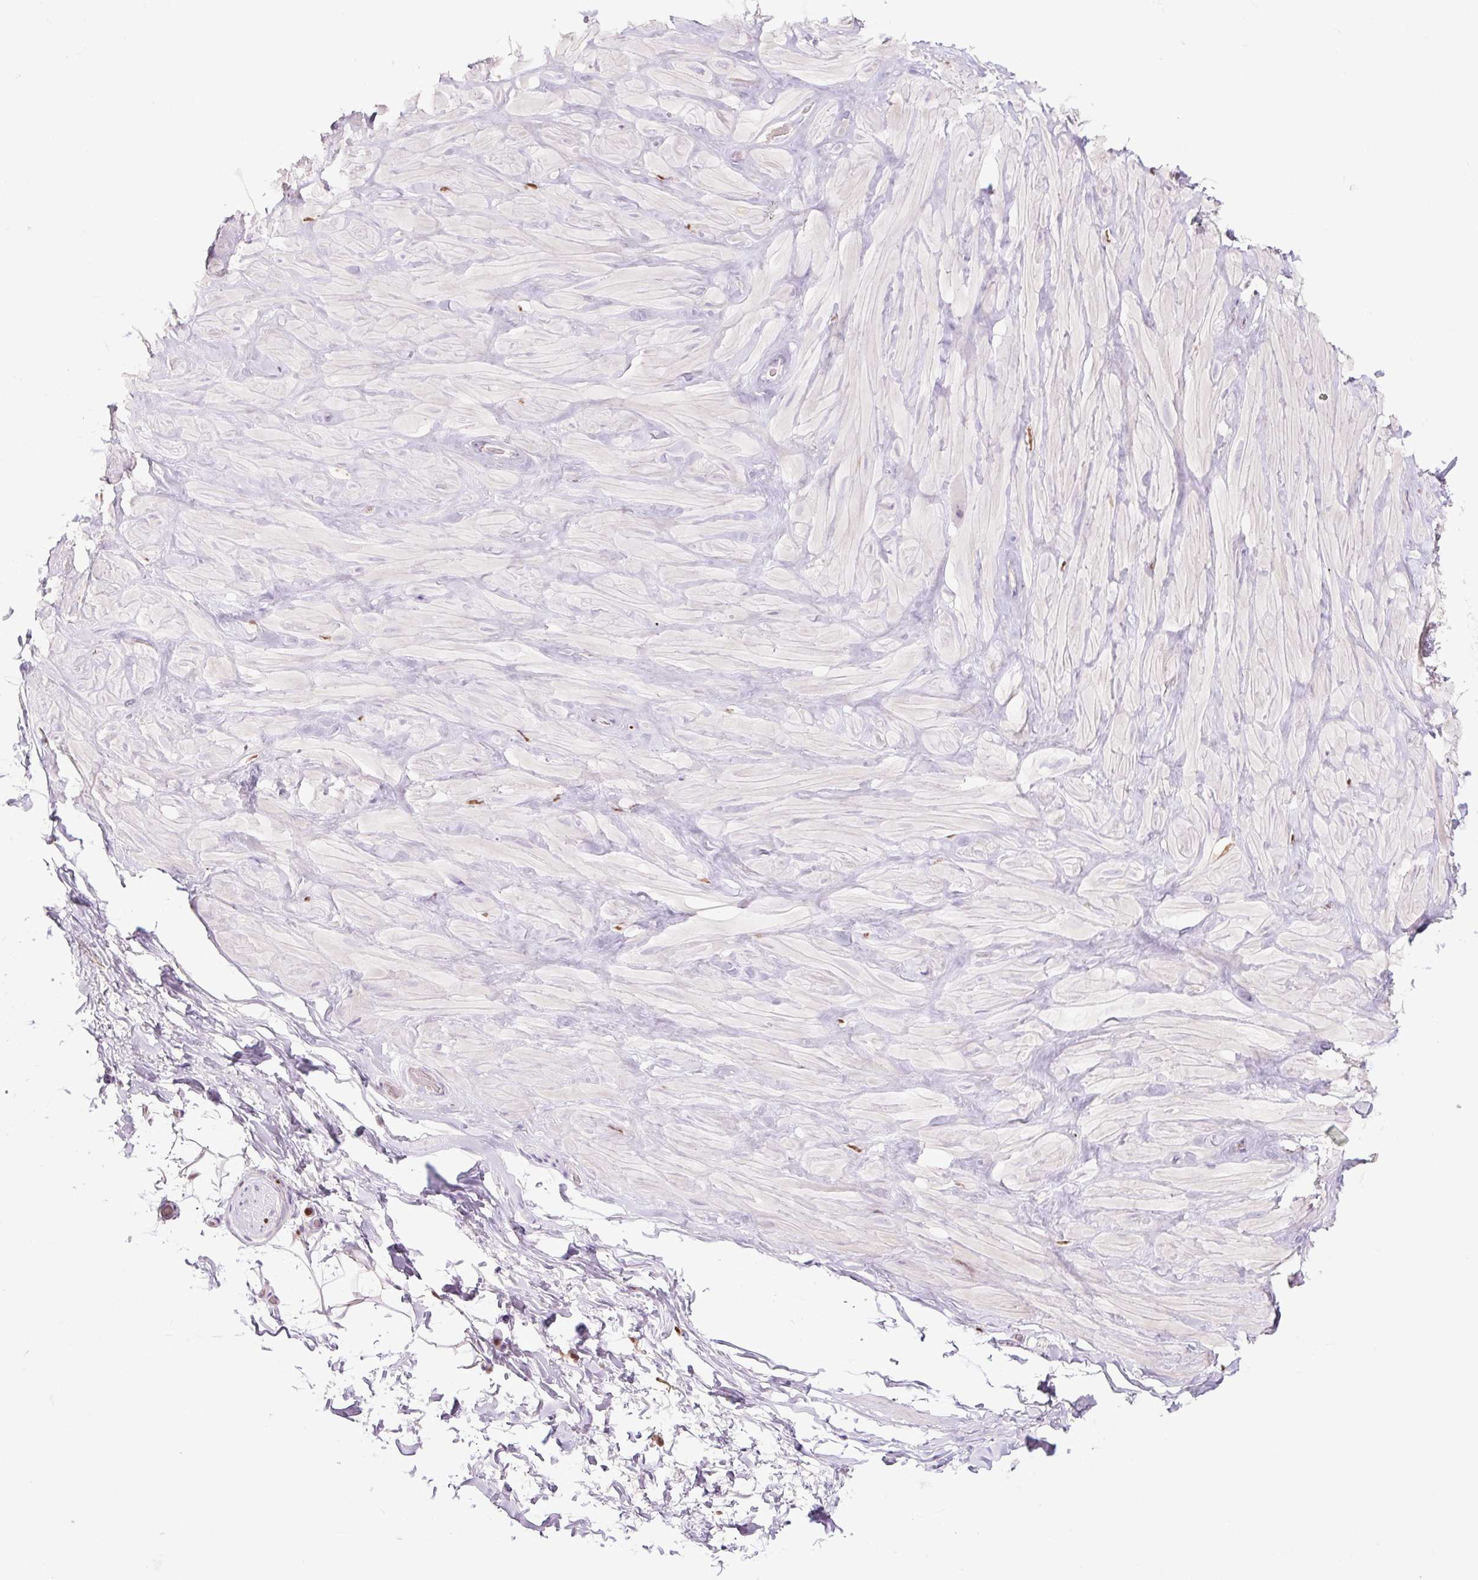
{"staining": {"intensity": "negative", "quantity": "none", "location": "none"}, "tissue": "adipose tissue", "cell_type": "Adipocytes", "image_type": "normal", "snomed": [{"axis": "morphology", "description": "Normal tissue, NOS"}, {"axis": "topography", "description": "Vascular tissue"}, {"axis": "topography", "description": "Peripheral nerve tissue"}], "caption": "Unremarkable adipose tissue was stained to show a protein in brown. There is no significant expression in adipocytes.", "gene": "SPI1", "patient": {"sex": "male", "age": 41}}